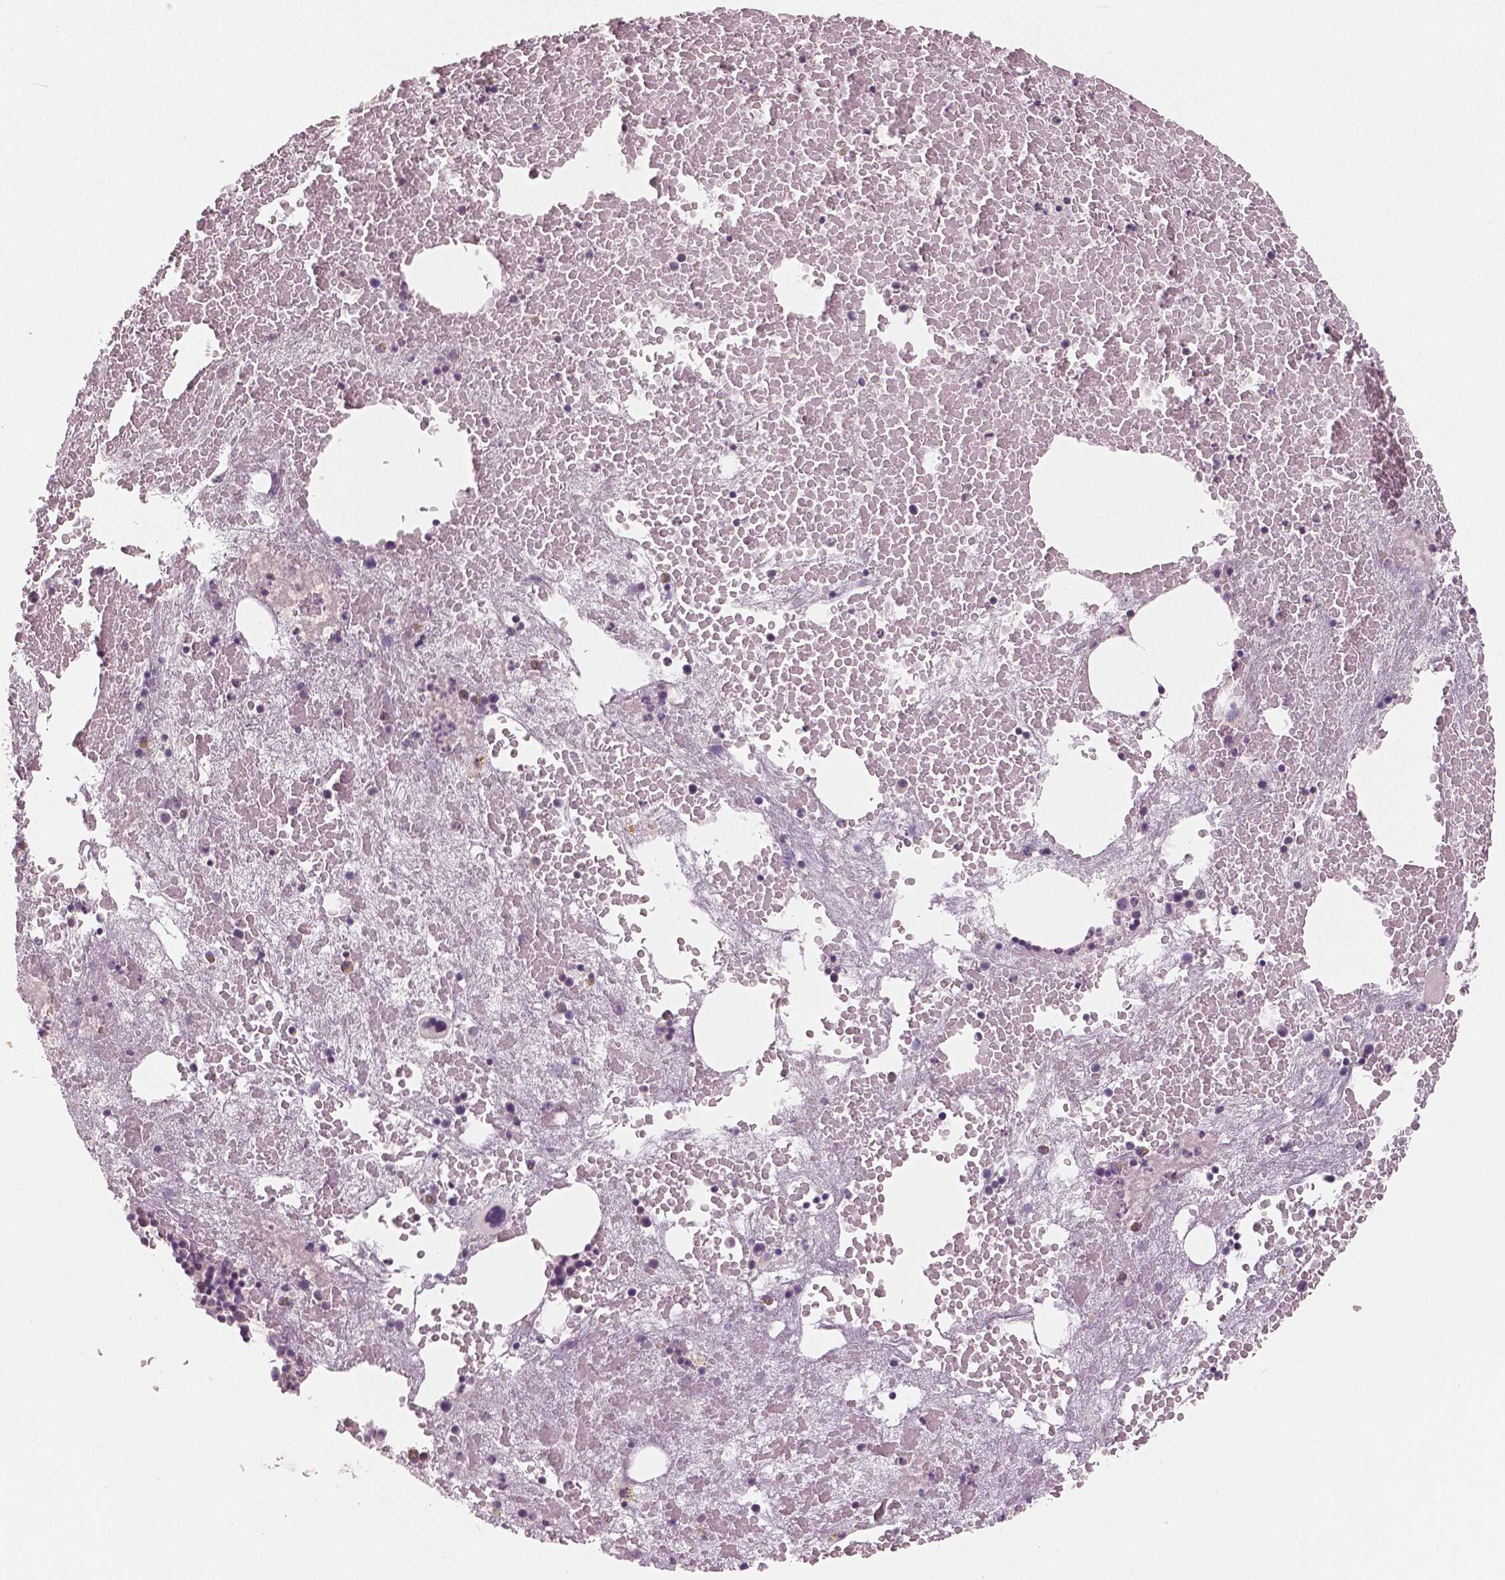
{"staining": {"intensity": "negative", "quantity": "none", "location": "none"}, "tissue": "bone marrow", "cell_type": "Hematopoietic cells", "image_type": "normal", "snomed": [{"axis": "morphology", "description": "Normal tissue, NOS"}, {"axis": "topography", "description": "Bone marrow"}], "caption": "Hematopoietic cells are negative for protein expression in normal human bone marrow. (Brightfield microscopy of DAB IHC at high magnification).", "gene": "RNASE7", "patient": {"sex": "male", "age": 81}}